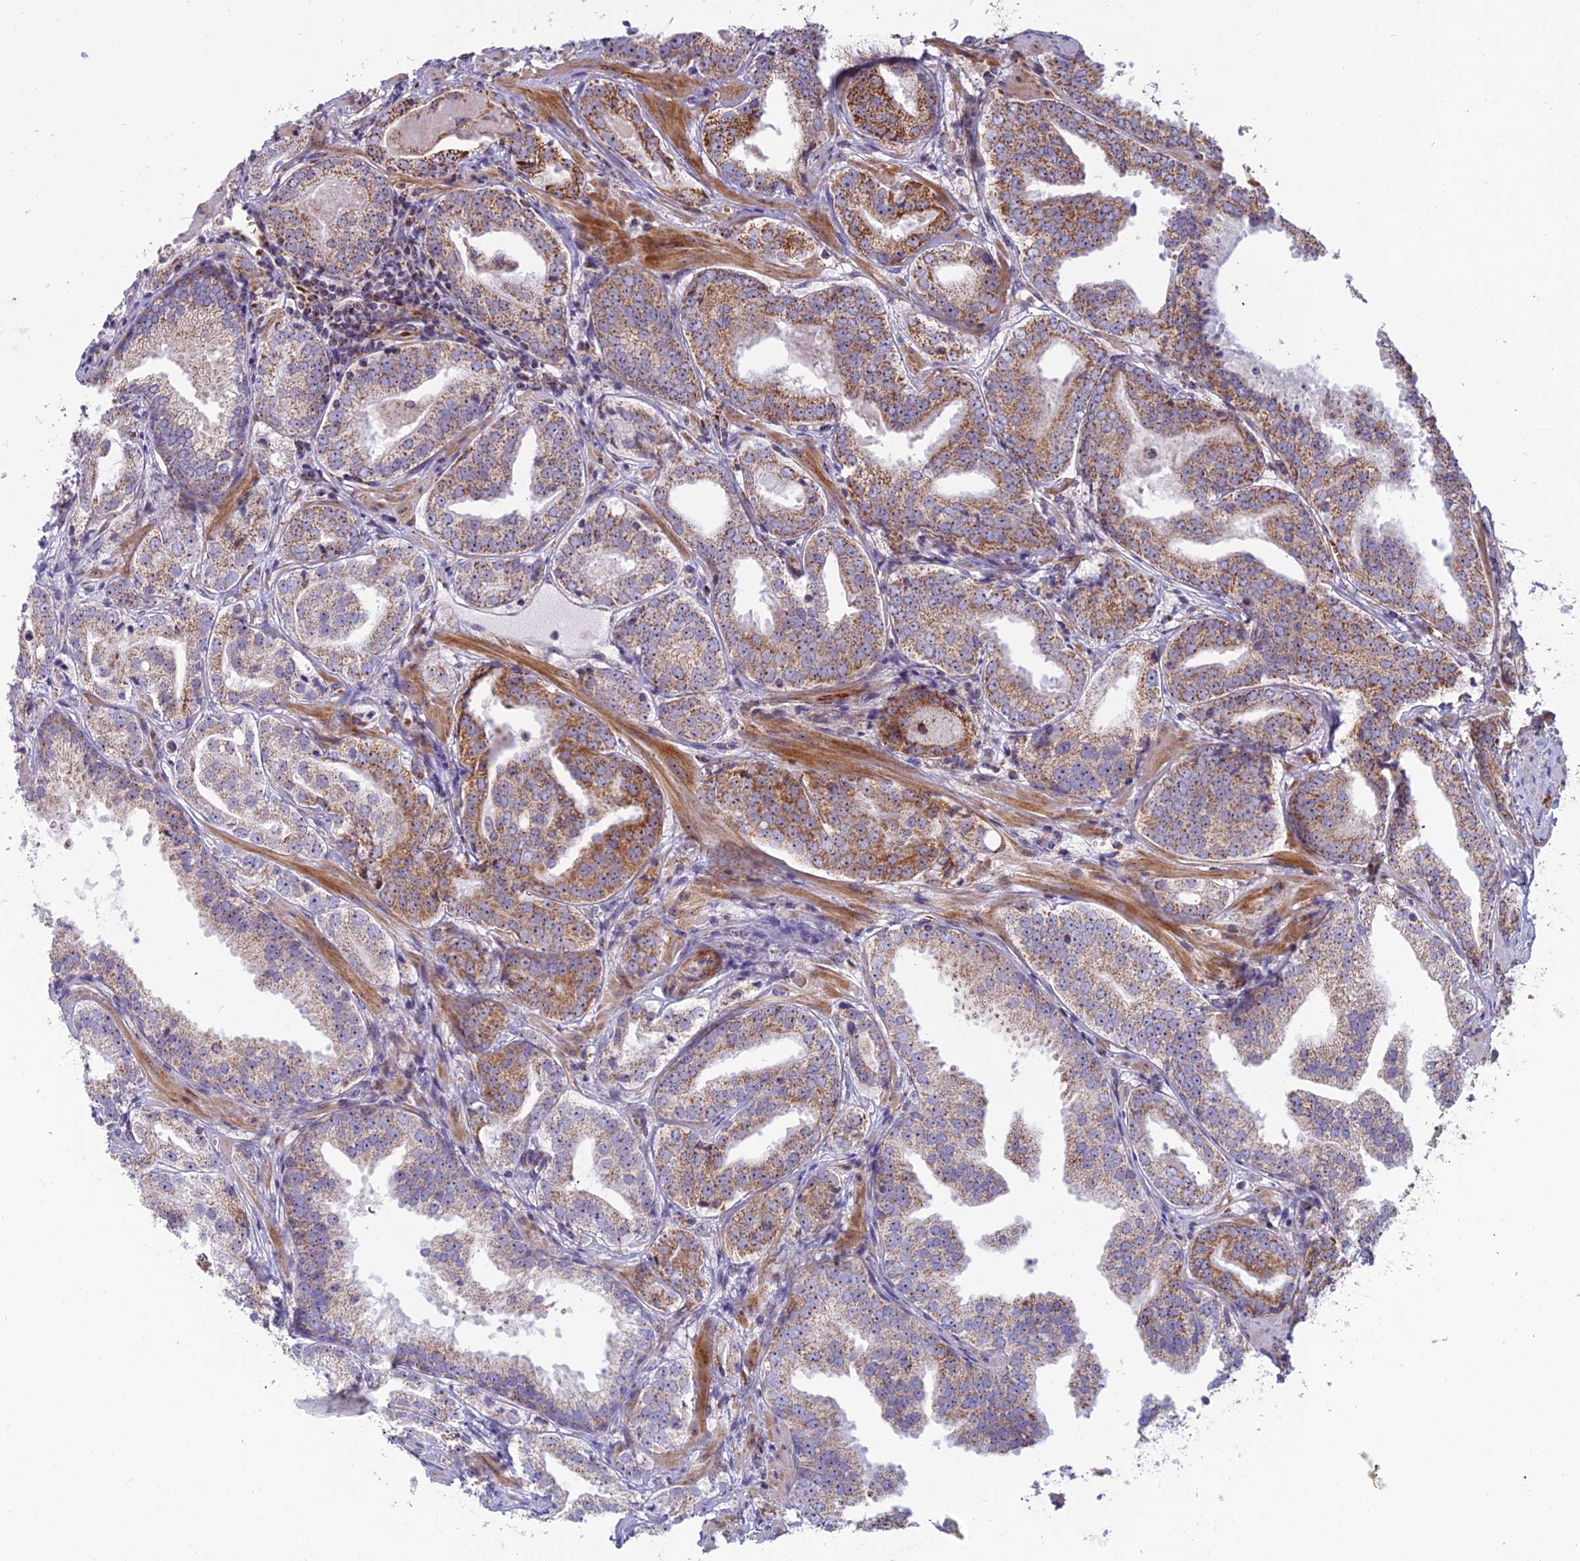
{"staining": {"intensity": "moderate", "quantity": ">75%", "location": "cytoplasmic/membranous"}, "tissue": "prostate cancer", "cell_type": "Tumor cells", "image_type": "cancer", "snomed": [{"axis": "morphology", "description": "Adenocarcinoma, Low grade"}, {"axis": "topography", "description": "Prostate"}], "caption": "Human low-grade adenocarcinoma (prostate) stained with a brown dye shows moderate cytoplasmic/membranous positive staining in about >75% of tumor cells.", "gene": "SLC35F4", "patient": {"sex": "male", "age": 60}}